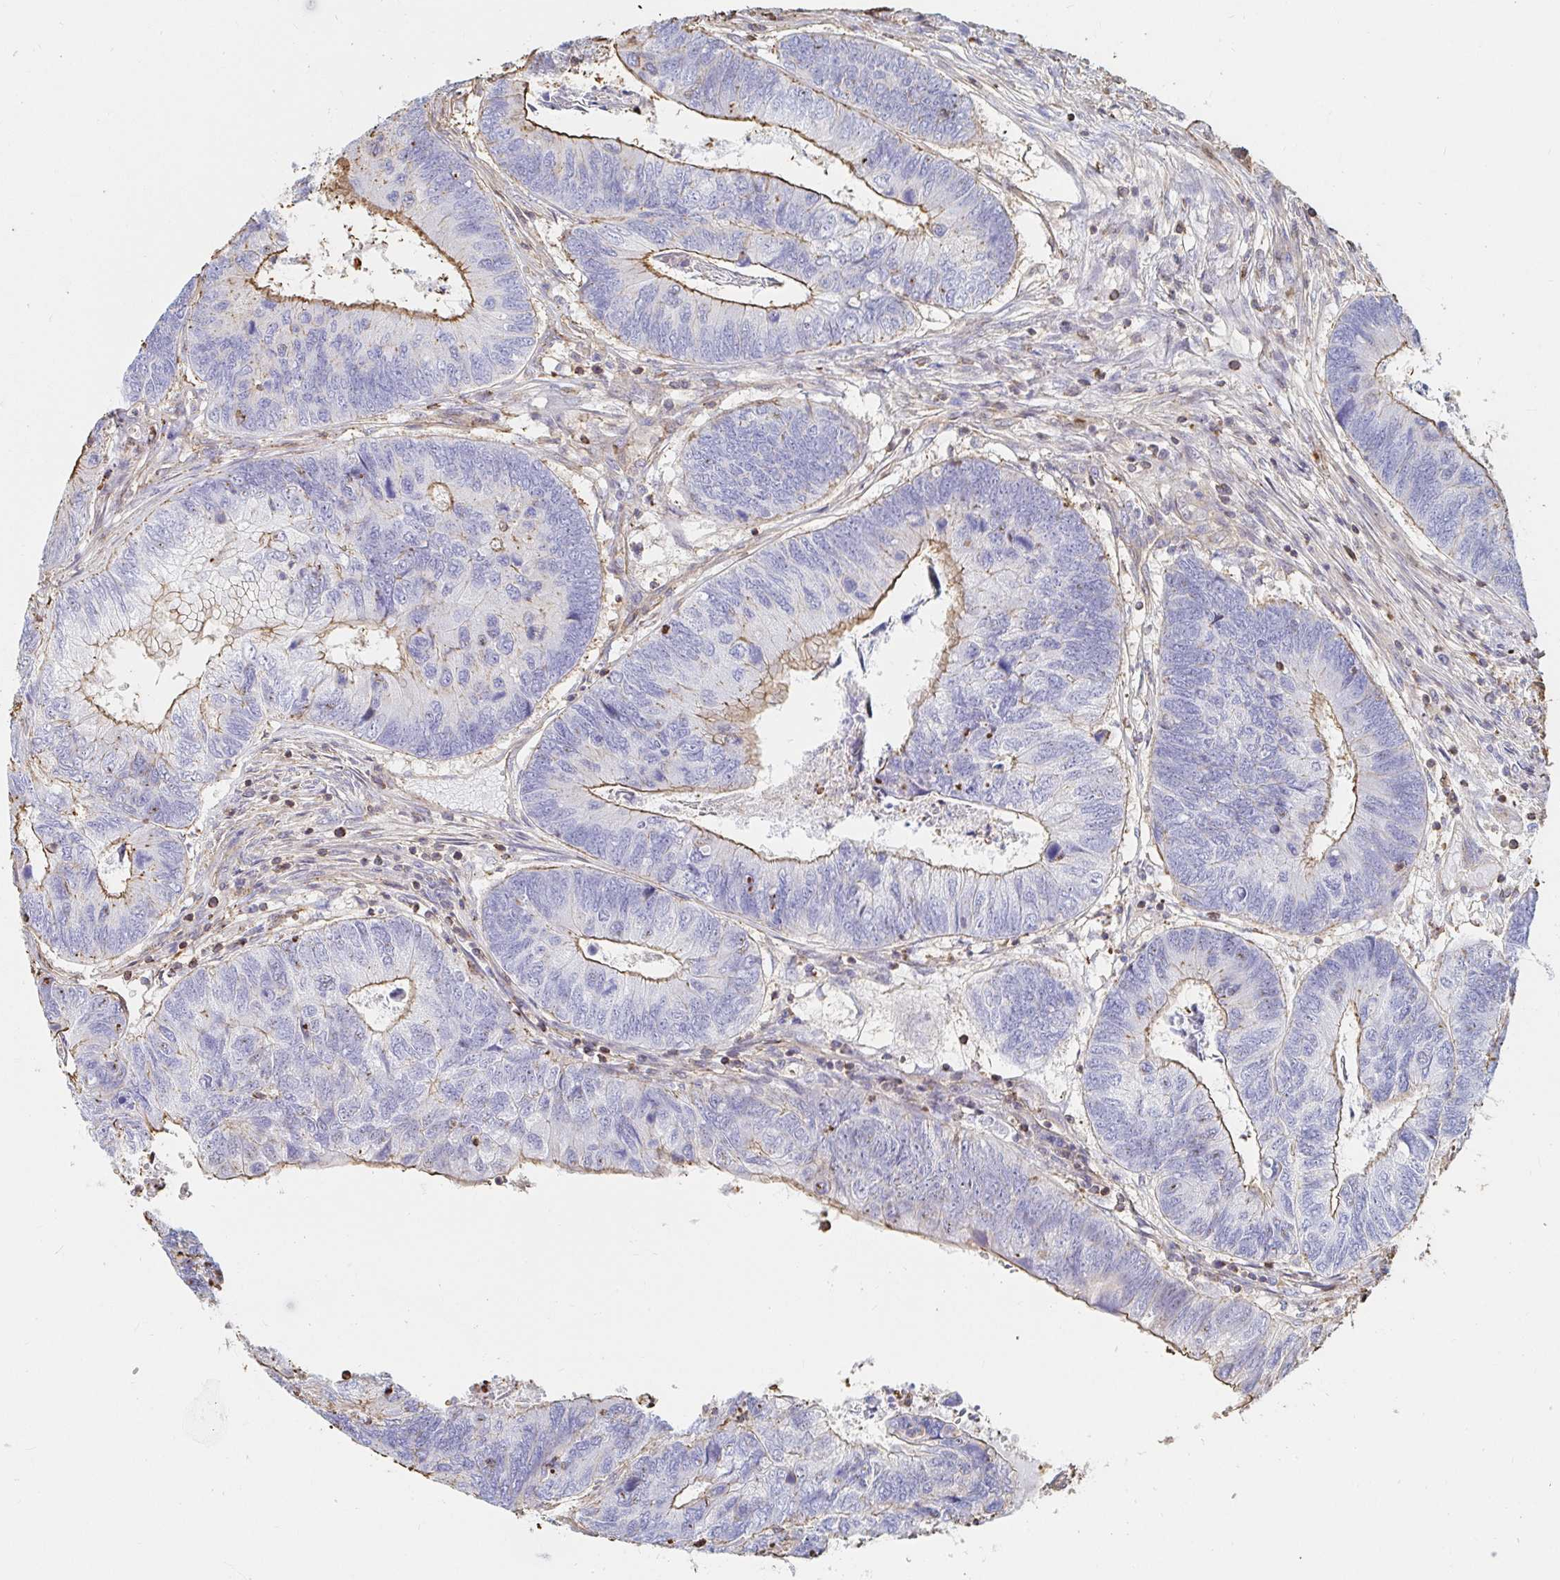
{"staining": {"intensity": "moderate", "quantity": "25%-75%", "location": "cytoplasmic/membranous"}, "tissue": "colorectal cancer", "cell_type": "Tumor cells", "image_type": "cancer", "snomed": [{"axis": "morphology", "description": "Adenocarcinoma, NOS"}, {"axis": "topography", "description": "Colon"}], "caption": "This photomicrograph exhibits immunohistochemistry staining of human colorectal cancer (adenocarcinoma), with medium moderate cytoplasmic/membranous expression in approximately 25%-75% of tumor cells.", "gene": "PTPN14", "patient": {"sex": "female", "age": 67}}